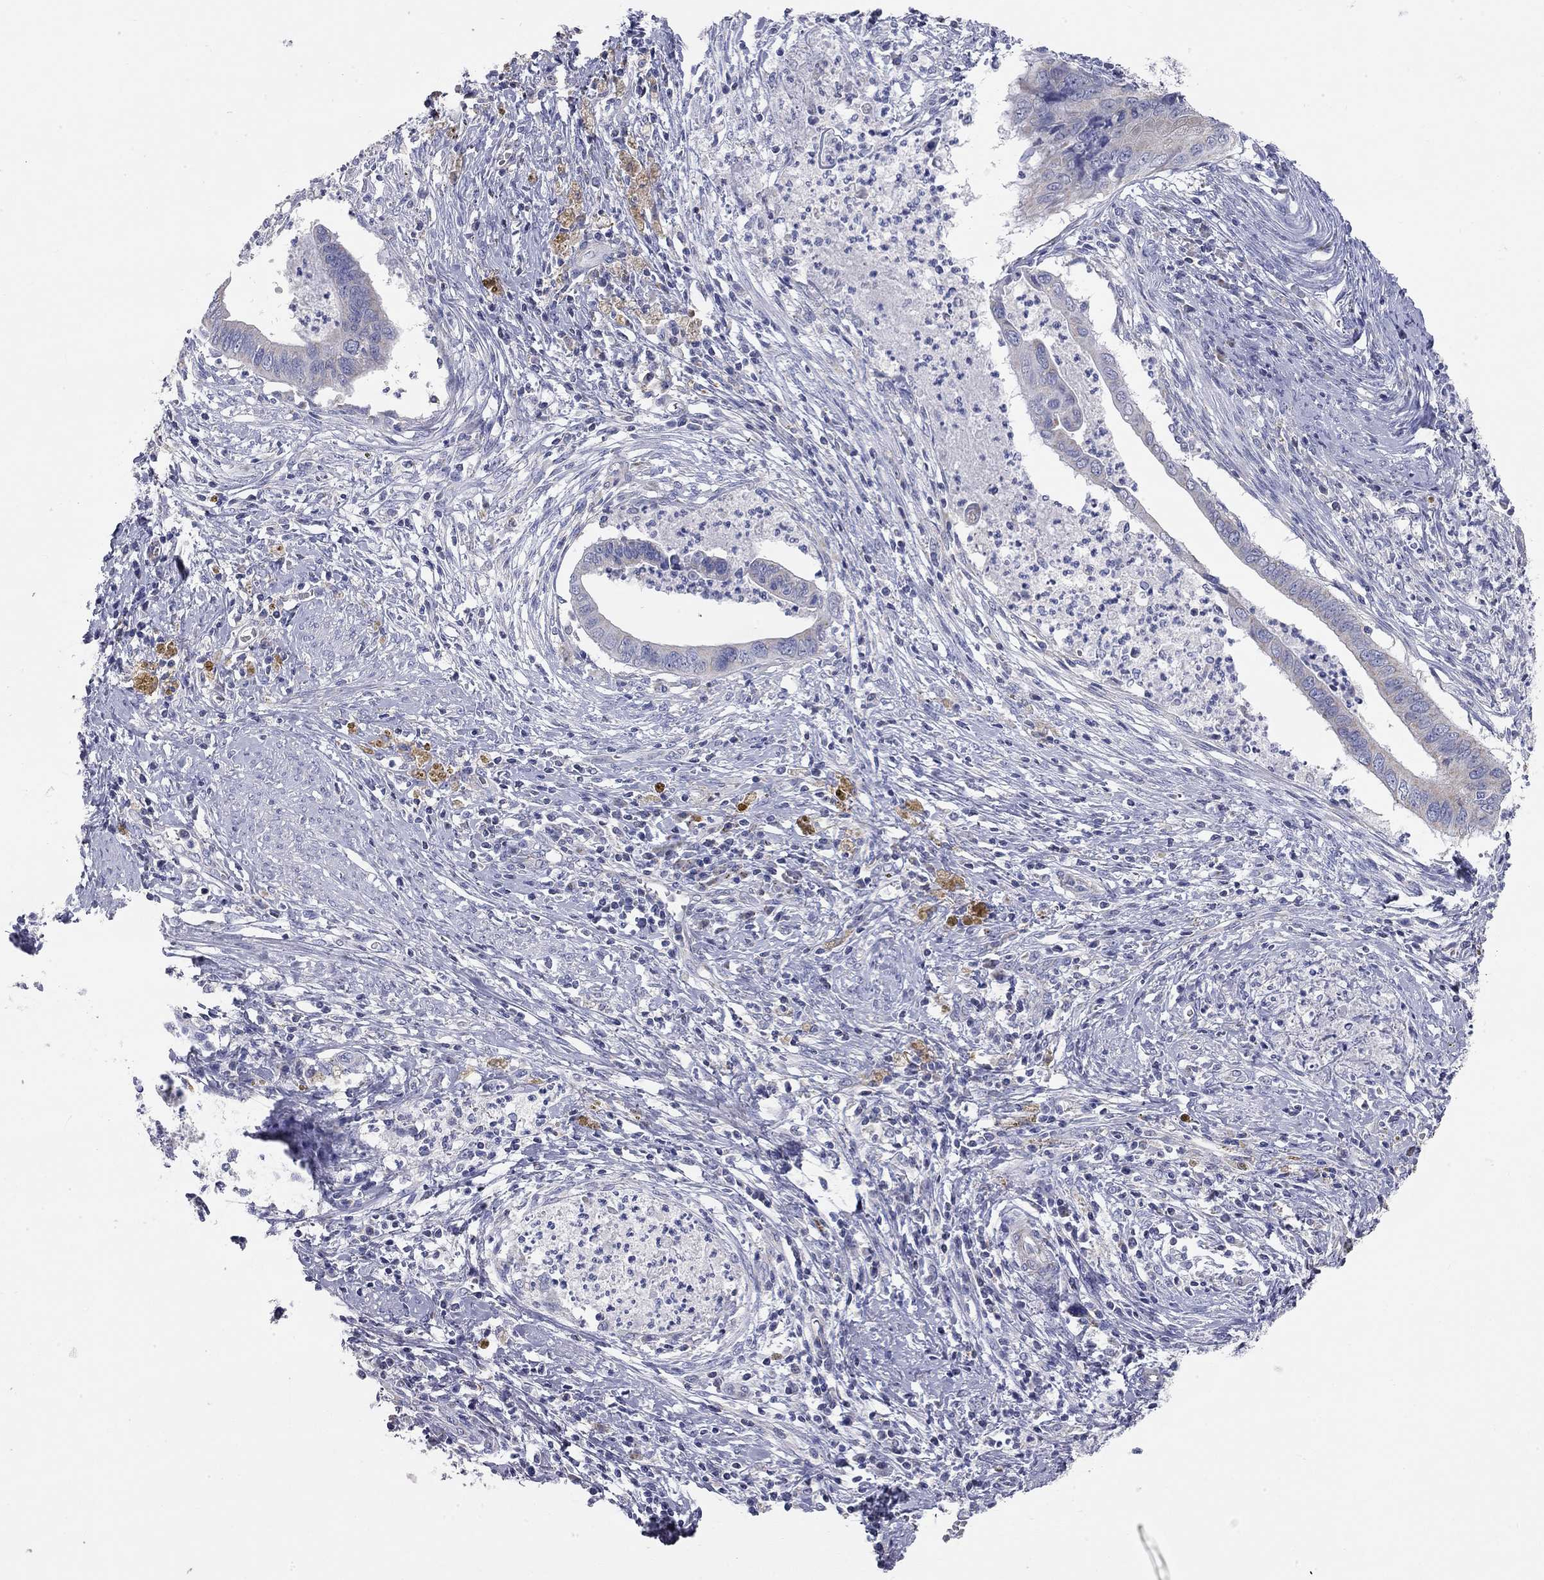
{"staining": {"intensity": "moderate", "quantity": "<25%", "location": "cytoplasmic/membranous"}, "tissue": "cervical cancer", "cell_type": "Tumor cells", "image_type": "cancer", "snomed": [{"axis": "morphology", "description": "Adenocarcinoma, NOS"}, {"axis": "topography", "description": "Cervix"}], "caption": "Human cervical cancer (adenocarcinoma) stained with a protein marker demonstrates moderate staining in tumor cells.", "gene": "CFAP161", "patient": {"sex": "female", "age": 42}}